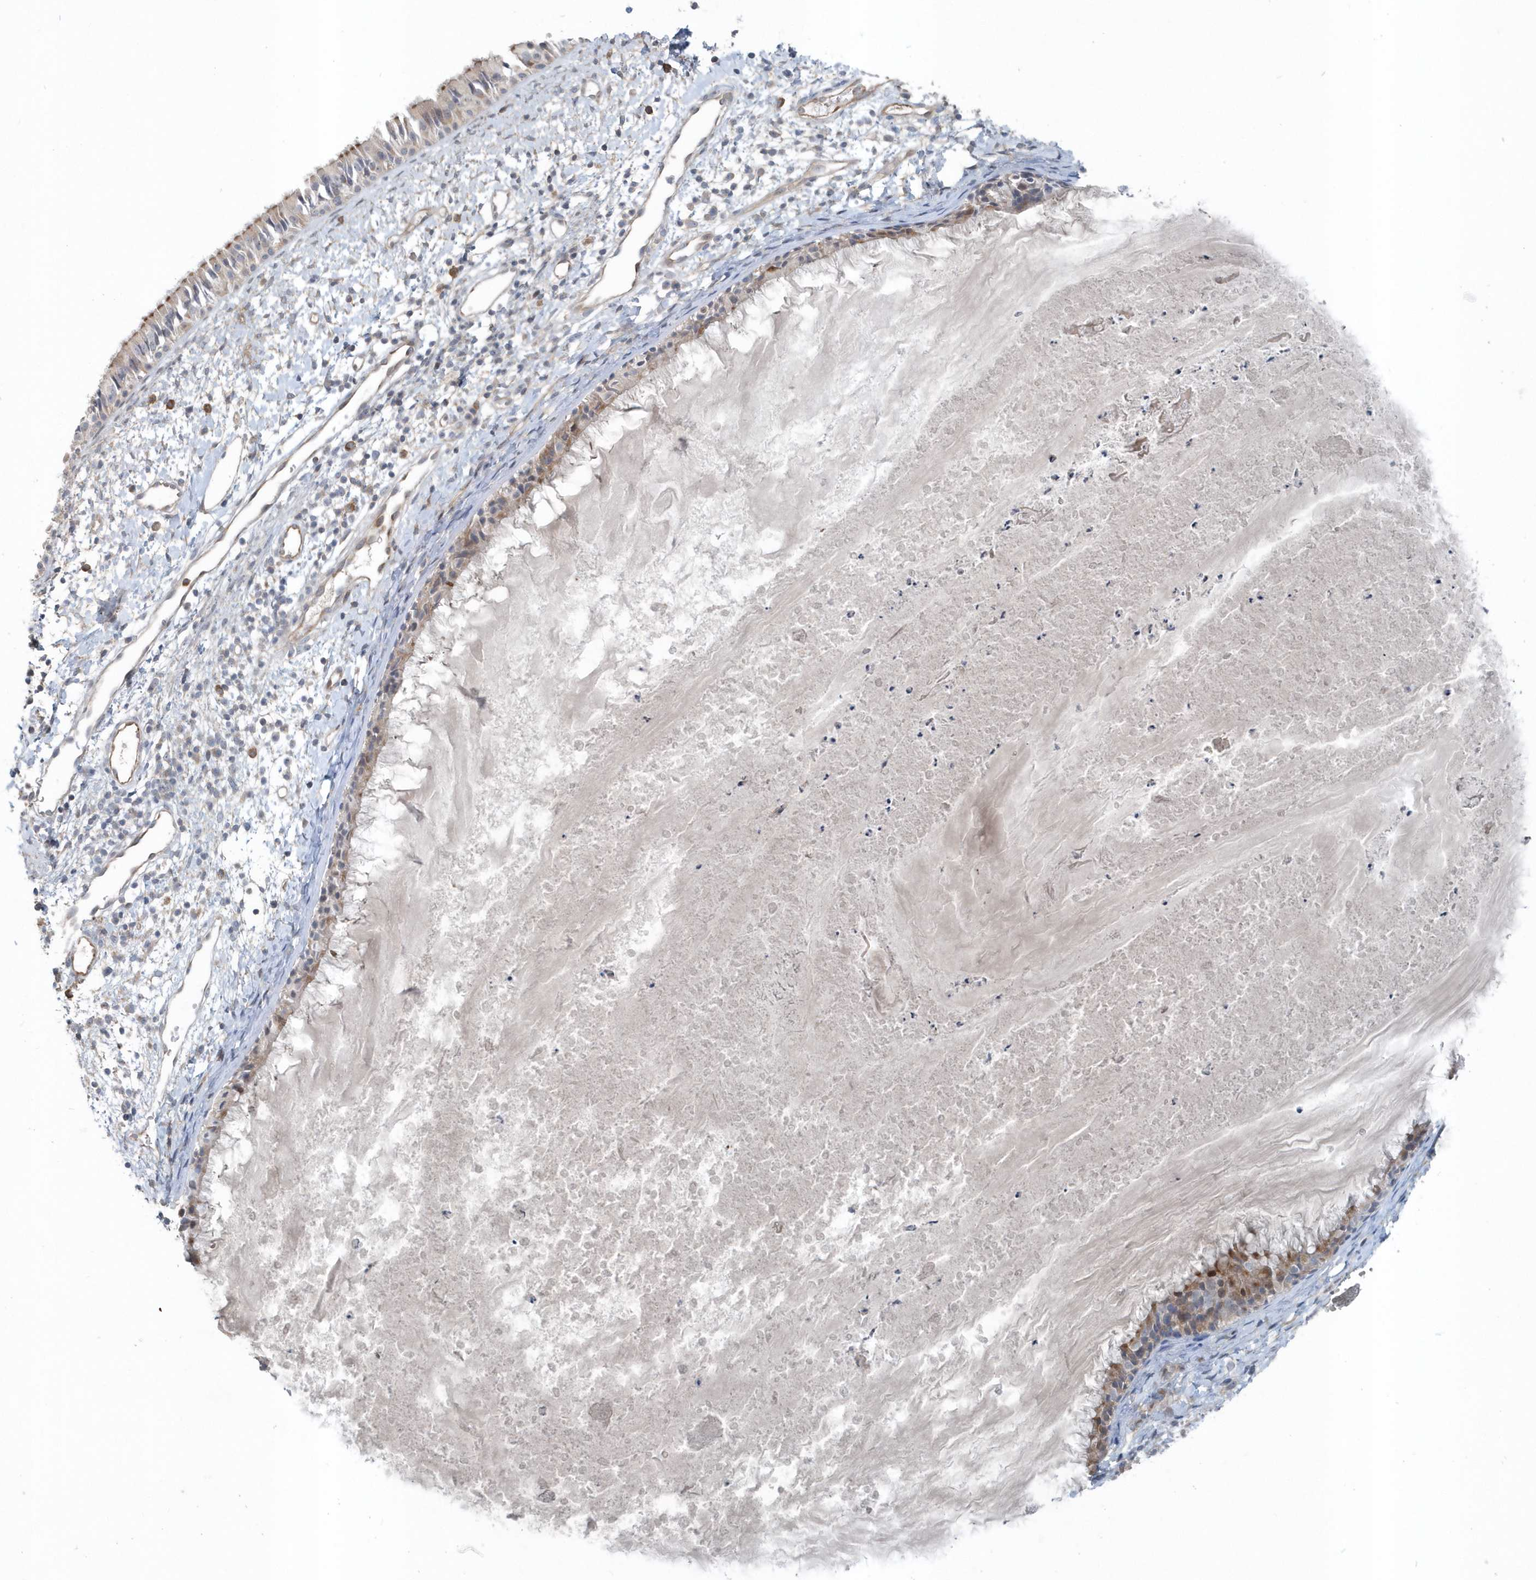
{"staining": {"intensity": "moderate", "quantity": "<25%", "location": "cytoplasmic/membranous"}, "tissue": "nasopharynx", "cell_type": "Respiratory epithelial cells", "image_type": "normal", "snomed": [{"axis": "morphology", "description": "Normal tissue, NOS"}, {"axis": "topography", "description": "Nasopharynx"}], "caption": "Immunohistochemical staining of normal human nasopharynx demonstrates <25% levels of moderate cytoplasmic/membranous protein positivity in about <25% of respiratory epithelial cells.", "gene": "MCC", "patient": {"sex": "male", "age": 22}}